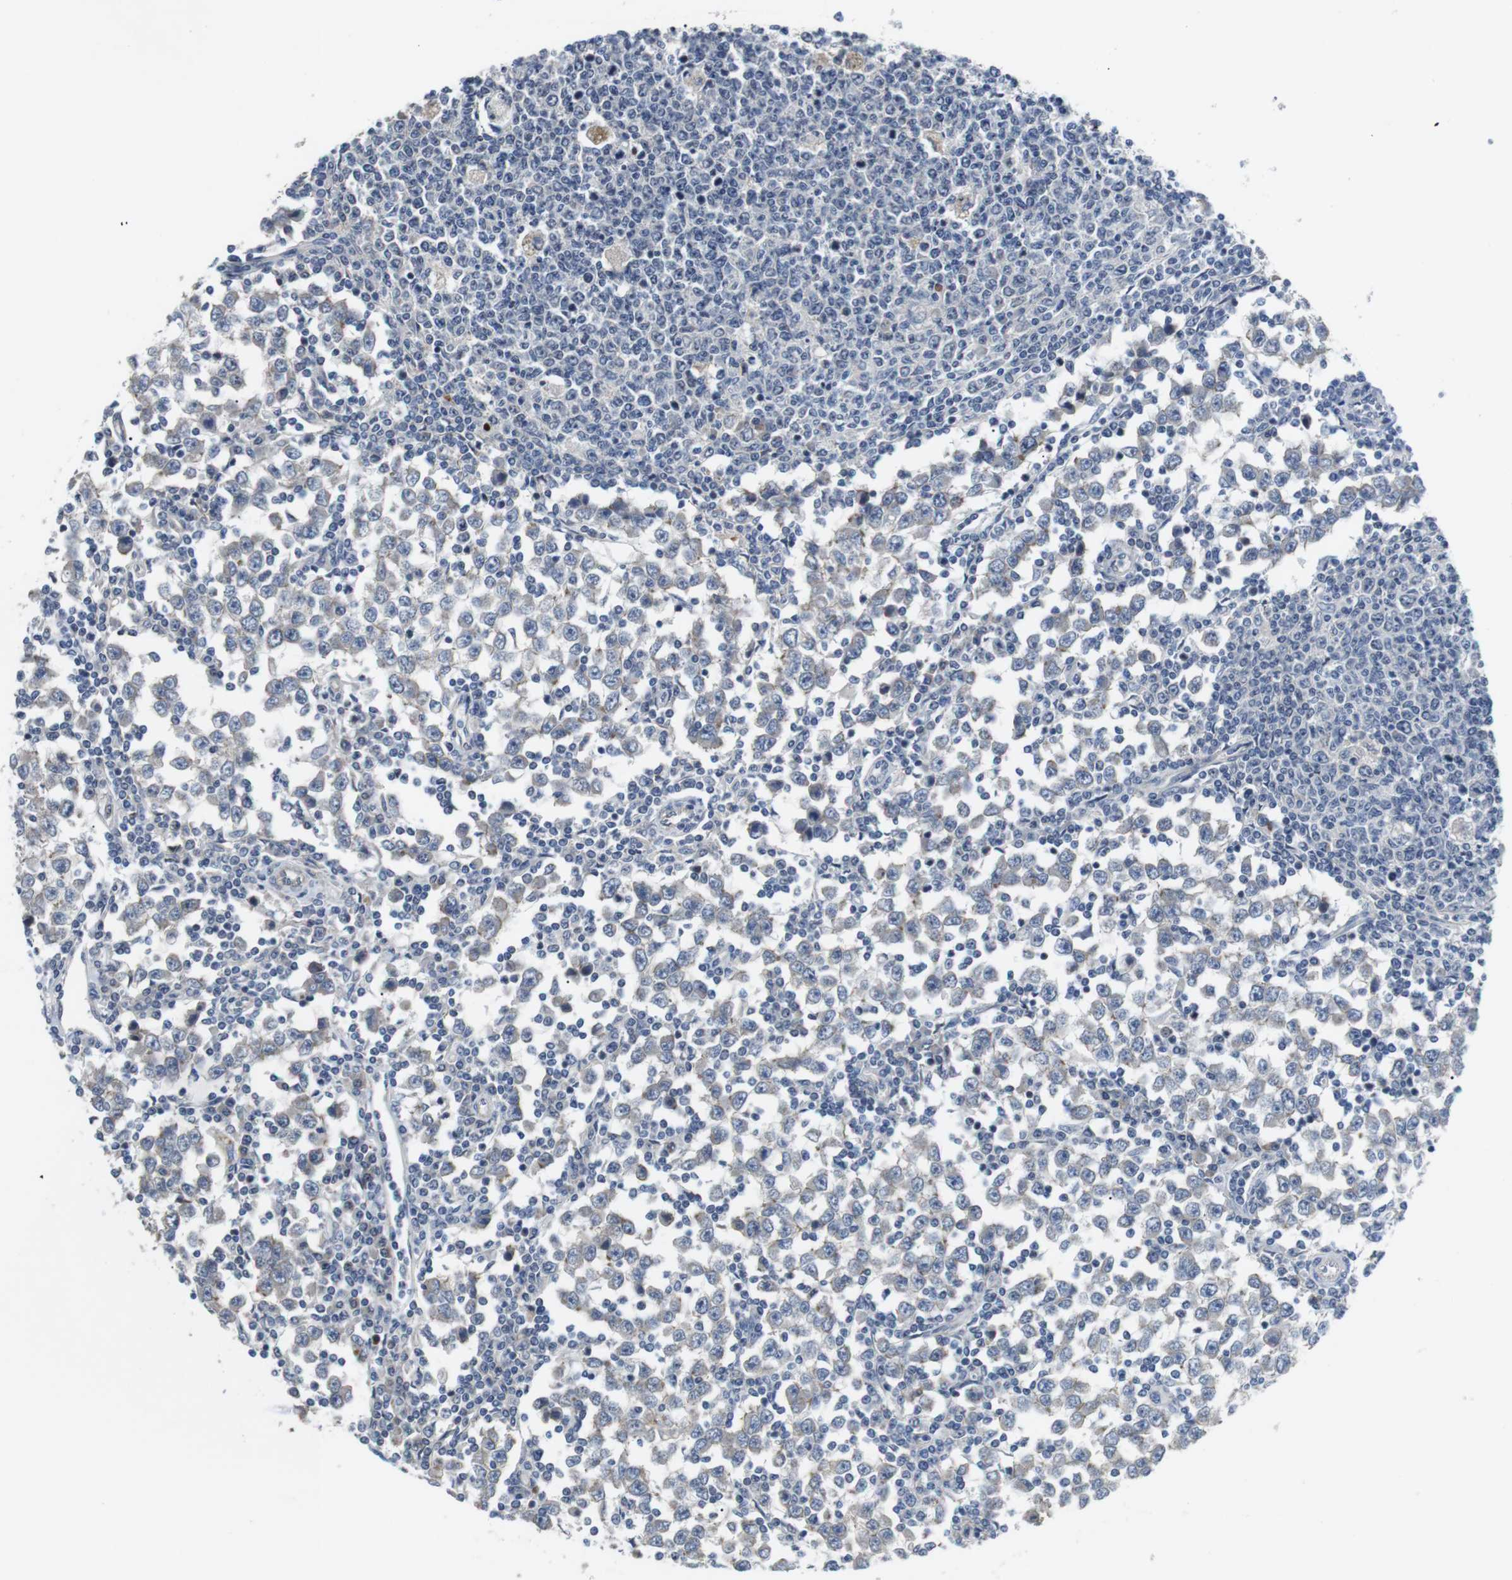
{"staining": {"intensity": "negative", "quantity": "none", "location": "none"}, "tissue": "testis cancer", "cell_type": "Tumor cells", "image_type": "cancer", "snomed": [{"axis": "morphology", "description": "Seminoma, NOS"}, {"axis": "topography", "description": "Testis"}], "caption": "This photomicrograph is of seminoma (testis) stained with immunohistochemistry to label a protein in brown with the nuclei are counter-stained blue. There is no positivity in tumor cells. (DAB (3,3'-diaminobenzidine) IHC, high magnification).", "gene": "NECTIN1", "patient": {"sex": "male", "age": 65}}